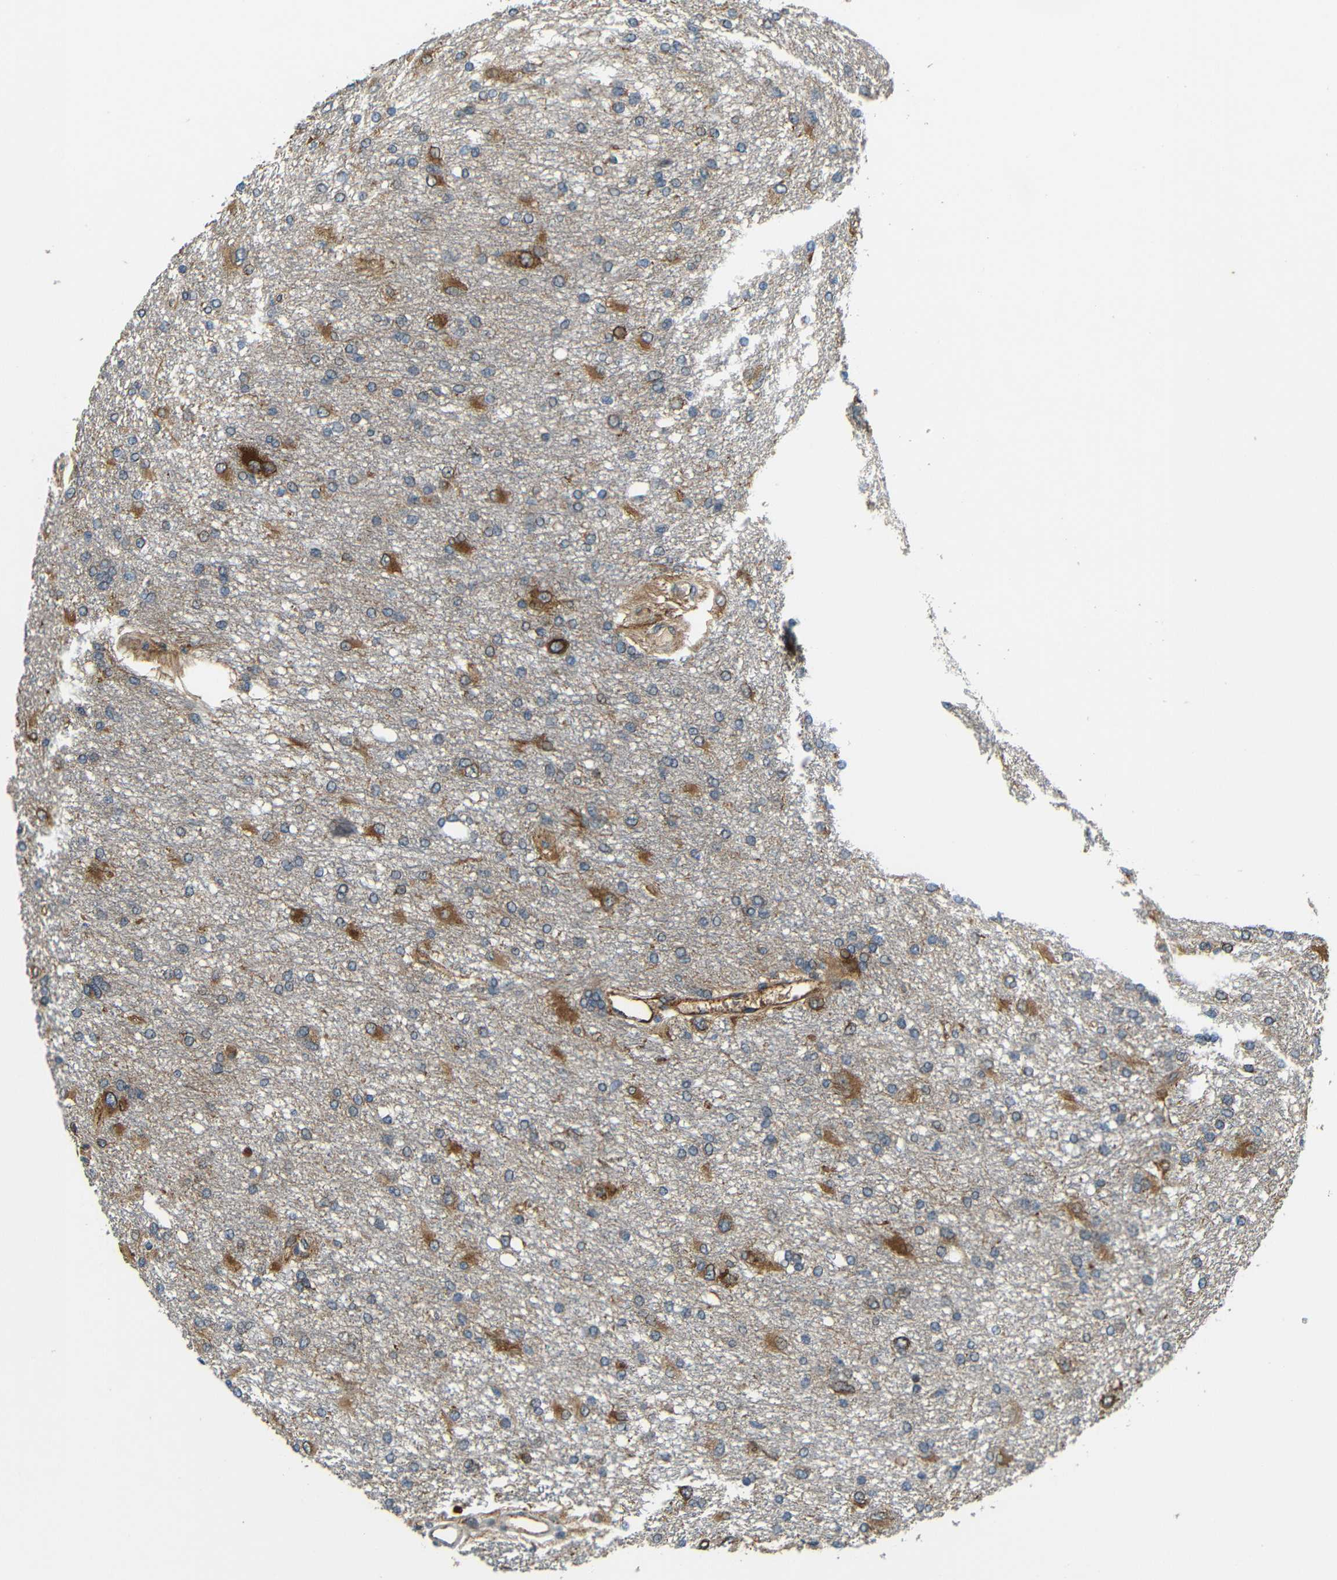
{"staining": {"intensity": "moderate", "quantity": "25%-75%", "location": "cytoplasmic/membranous"}, "tissue": "glioma", "cell_type": "Tumor cells", "image_type": "cancer", "snomed": [{"axis": "morphology", "description": "Glioma, malignant, High grade"}, {"axis": "topography", "description": "Brain"}], "caption": "This is a micrograph of immunohistochemistry staining of glioma, which shows moderate expression in the cytoplasmic/membranous of tumor cells.", "gene": "ATP7A", "patient": {"sex": "female", "age": 59}}